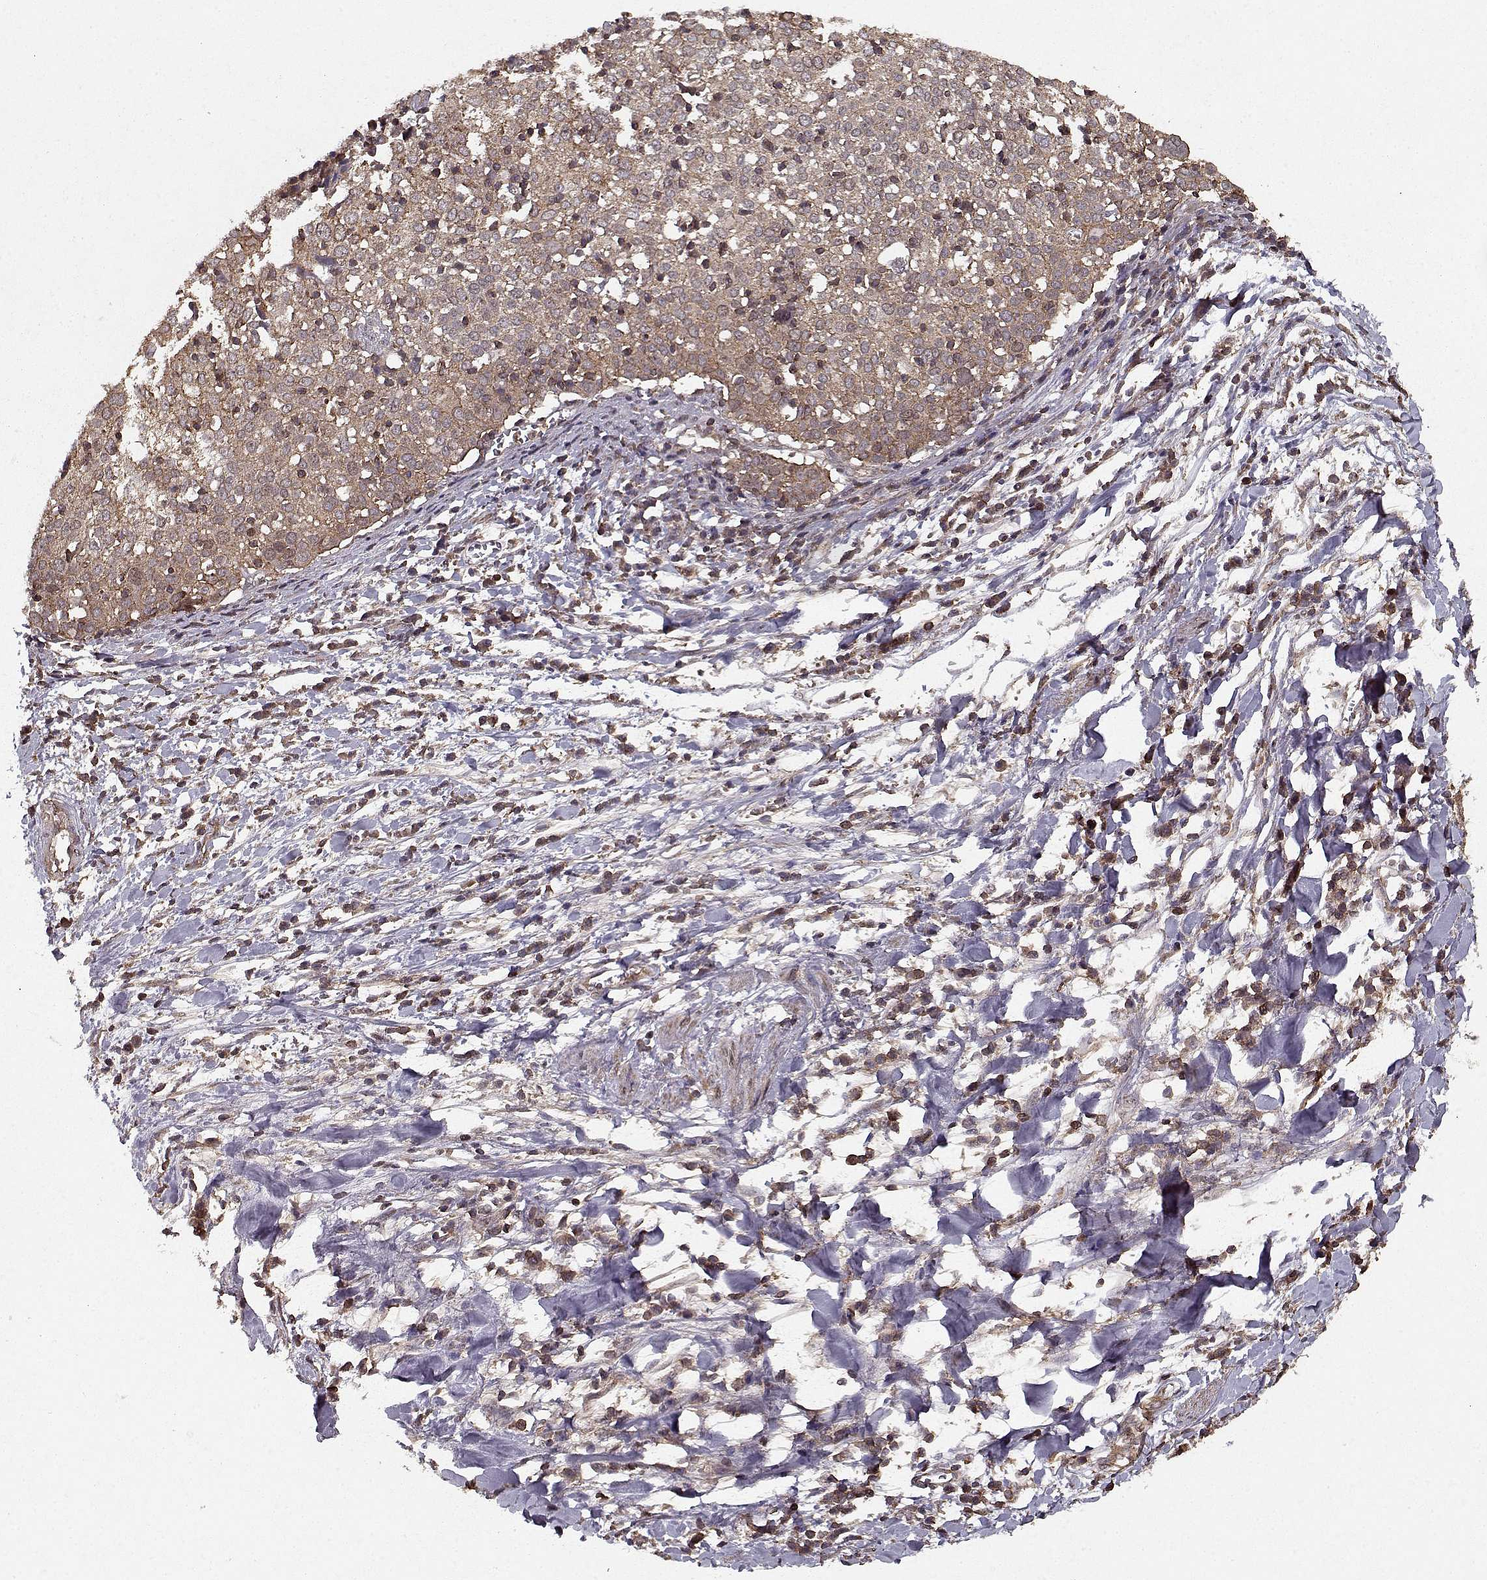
{"staining": {"intensity": "weak", "quantity": ">75%", "location": "cytoplasmic/membranous"}, "tissue": "cervical cancer", "cell_type": "Tumor cells", "image_type": "cancer", "snomed": [{"axis": "morphology", "description": "Squamous cell carcinoma, NOS"}, {"axis": "topography", "description": "Cervix"}], "caption": "Immunohistochemistry of cervical cancer demonstrates low levels of weak cytoplasmic/membranous expression in approximately >75% of tumor cells.", "gene": "PPP1R12A", "patient": {"sex": "female", "age": 39}}